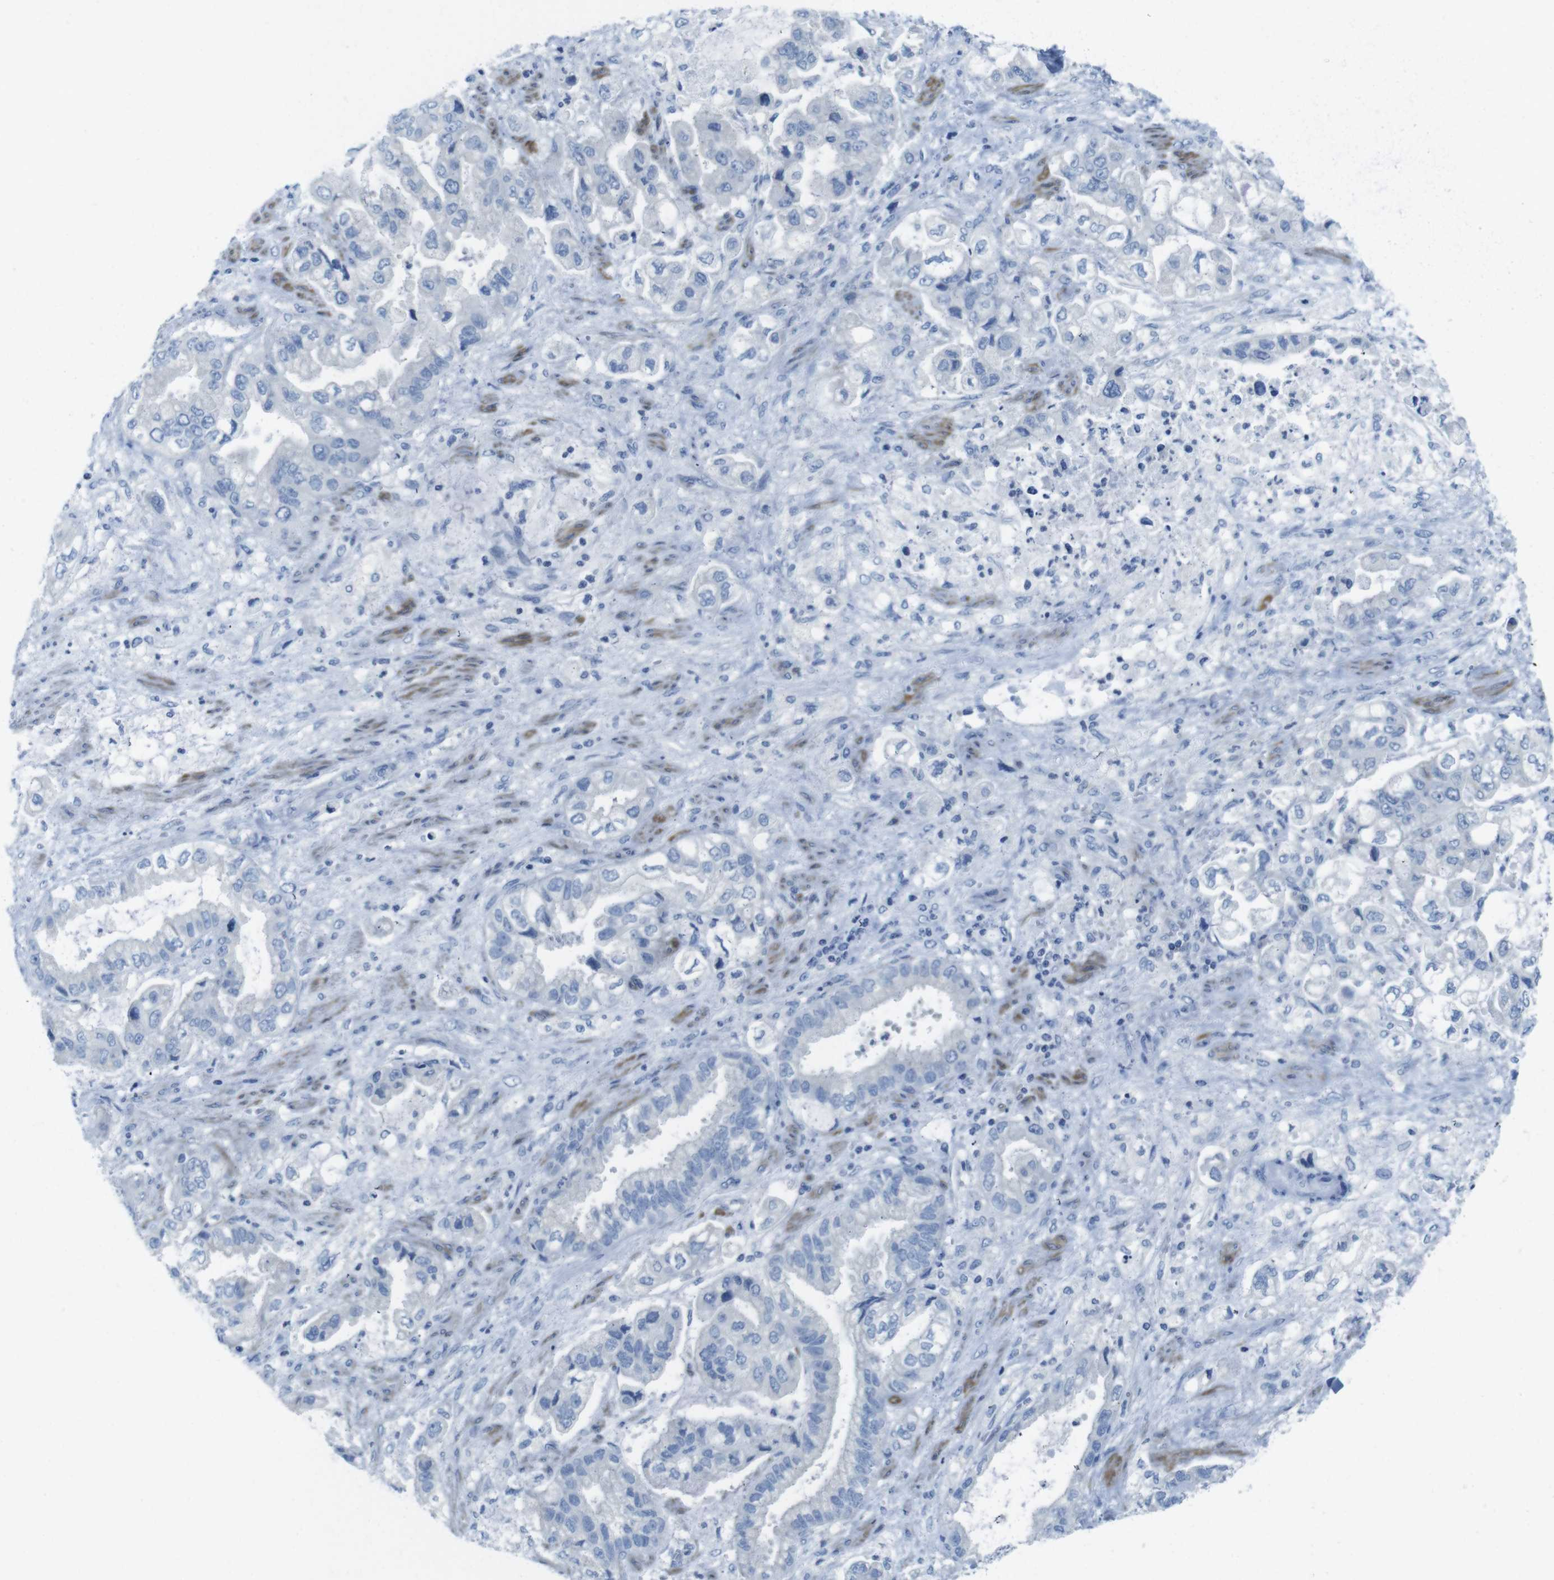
{"staining": {"intensity": "negative", "quantity": "none", "location": "none"}, "tissue": "stomach cancer", "cell_type": "Tumor cells", "image_type": "cancer", "snomed": [{"axis": "morphology", "description": "Normal tissue, NOS"}, {"axis": "morphology", "description": "Adenocarcinoma, NOS"}, {"axis": "topography", "description": "Stomach"}], "caption": "A high-resolution histopathology image shows IHC staining of stomach adenocarcinoma, which demonstrates no significant staining in tumor cells.", "gene": "ASIC5", "patient": {"sex": "male", "age": 62}}